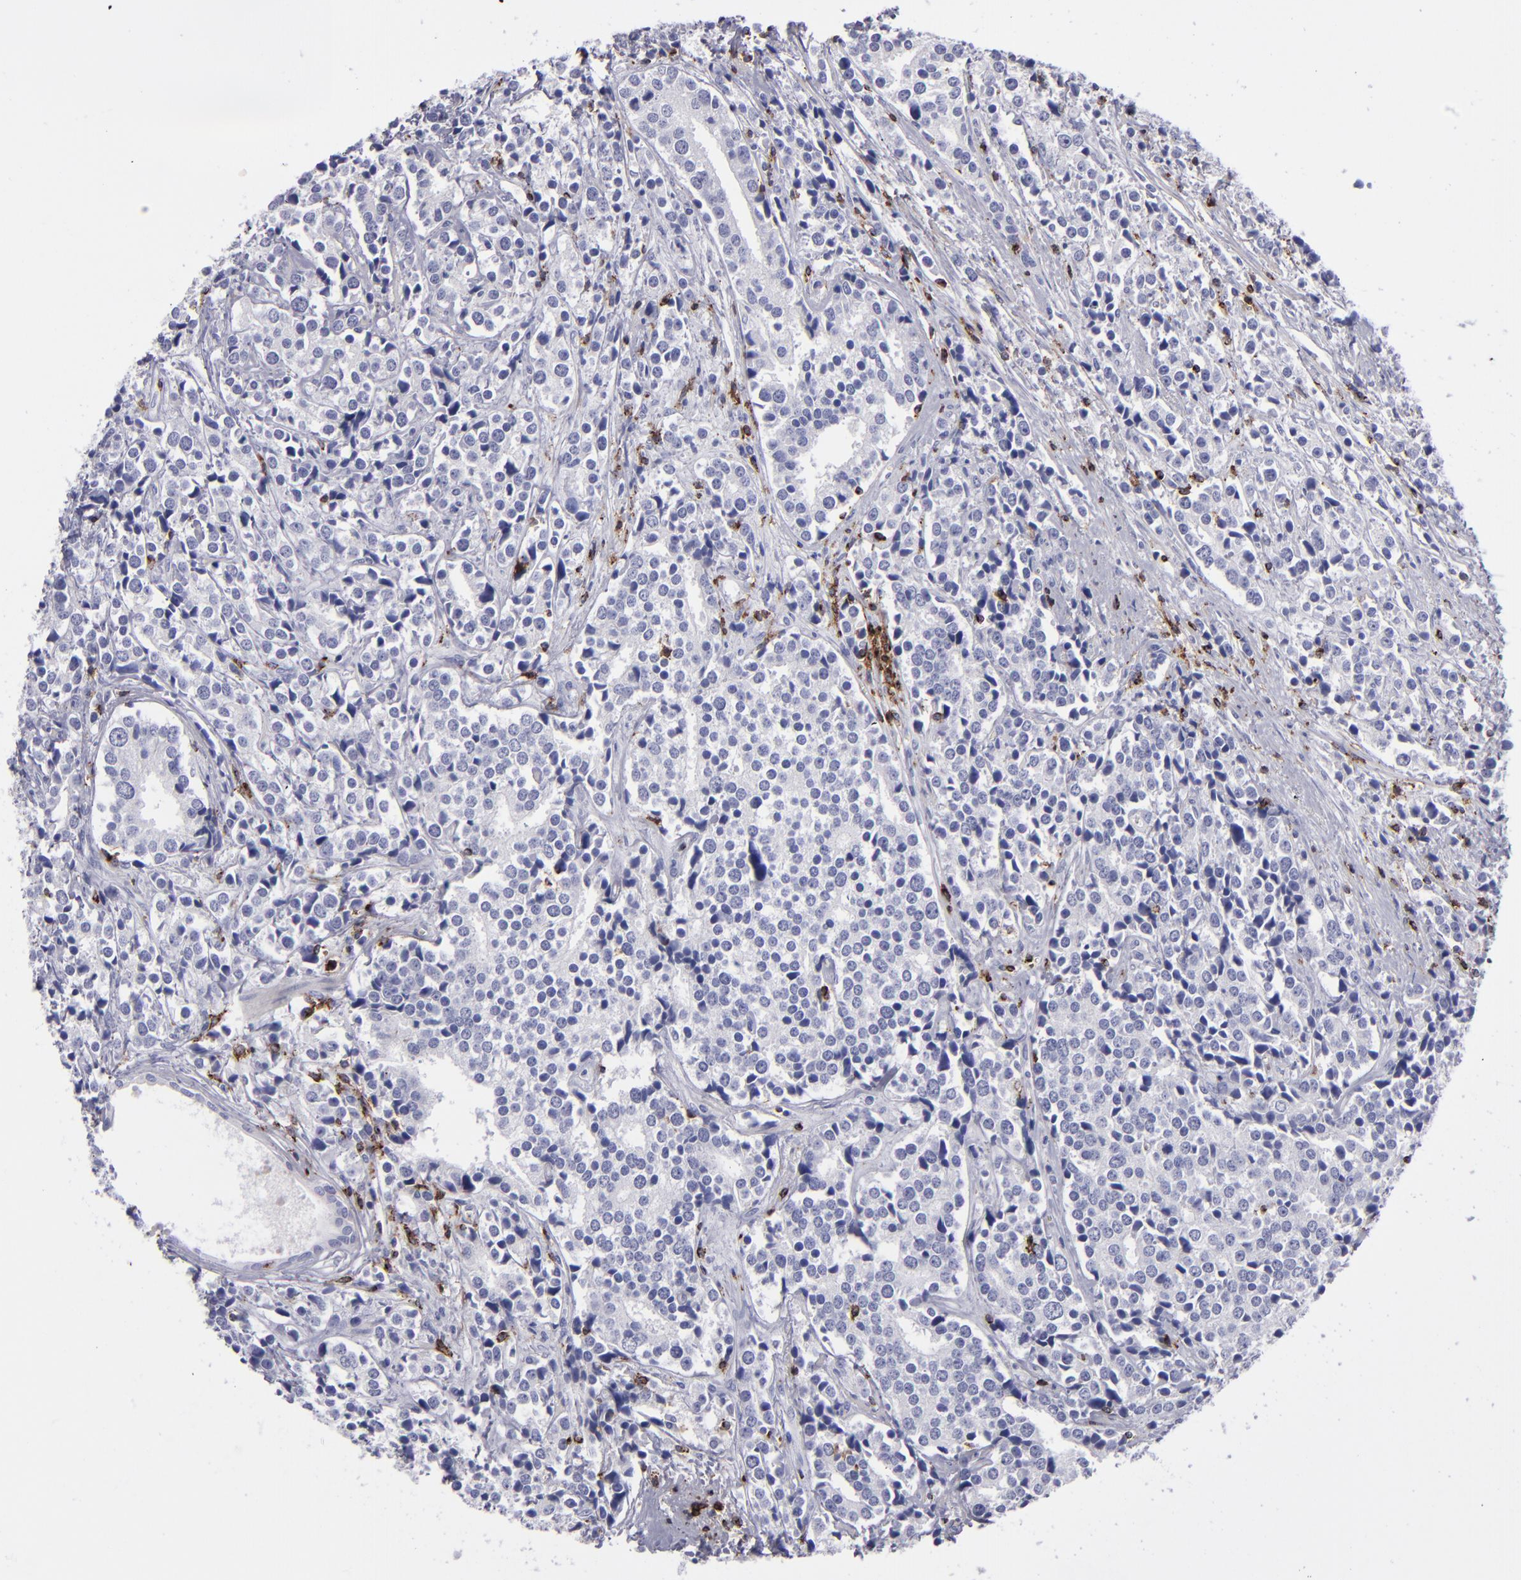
{"staining": {"intensity": "negative", "quantity": "none", "location": "none"}, "tissue": "prostate cancer", "cell_type": "Tumor cells", "image_type": "cancer", "snomed": [{"axis": "morphology", "description": "Adenocarcinoma, High grade"}, {"axis": "topography", "description": "Prostate"}], "caption": "Adenocarcinoma (high-grade) (prostate) was stained to show a protein in brown. There is no significant expression in tumor cells.", "gene": "CD2", "patient": {"sex": "male", "age": 71}}